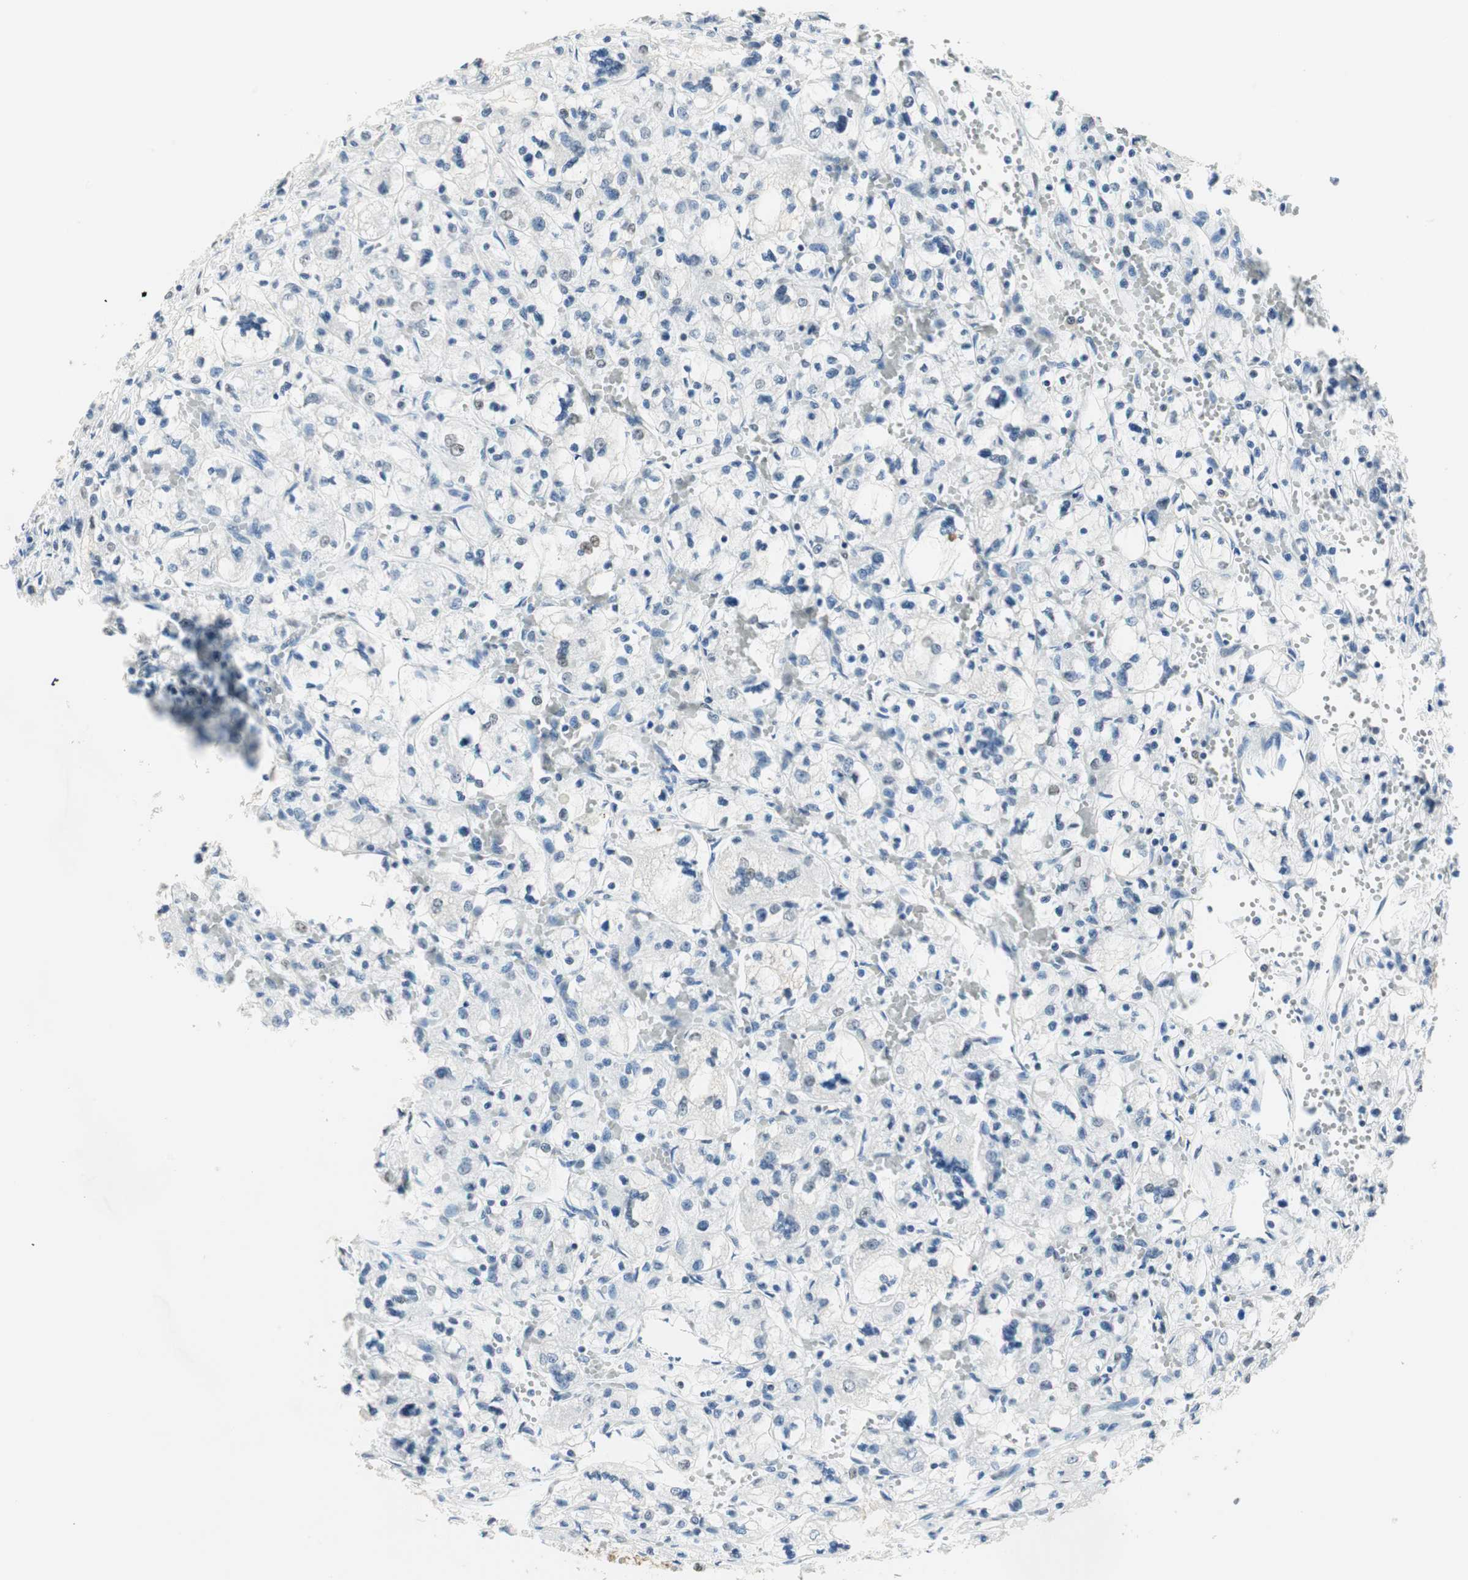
{"staining": {"intensity": "negative", "quantity": "none", "location": "none"}, "tissue": "renal cancer", "cell_type": "Tumor cells", "image_type": "cancer", "snomed": [{"axis": "morphology", "description": "Adenocarcinoma, NOS"}, {"axis": "topography", "description": "Kidney"}], "caption": "An image of human adenocarcinoma (renal) is negative for staining in tumor cells.", "gene": "ZBTB17", "patient": {"sex": "female", "age": 83}}